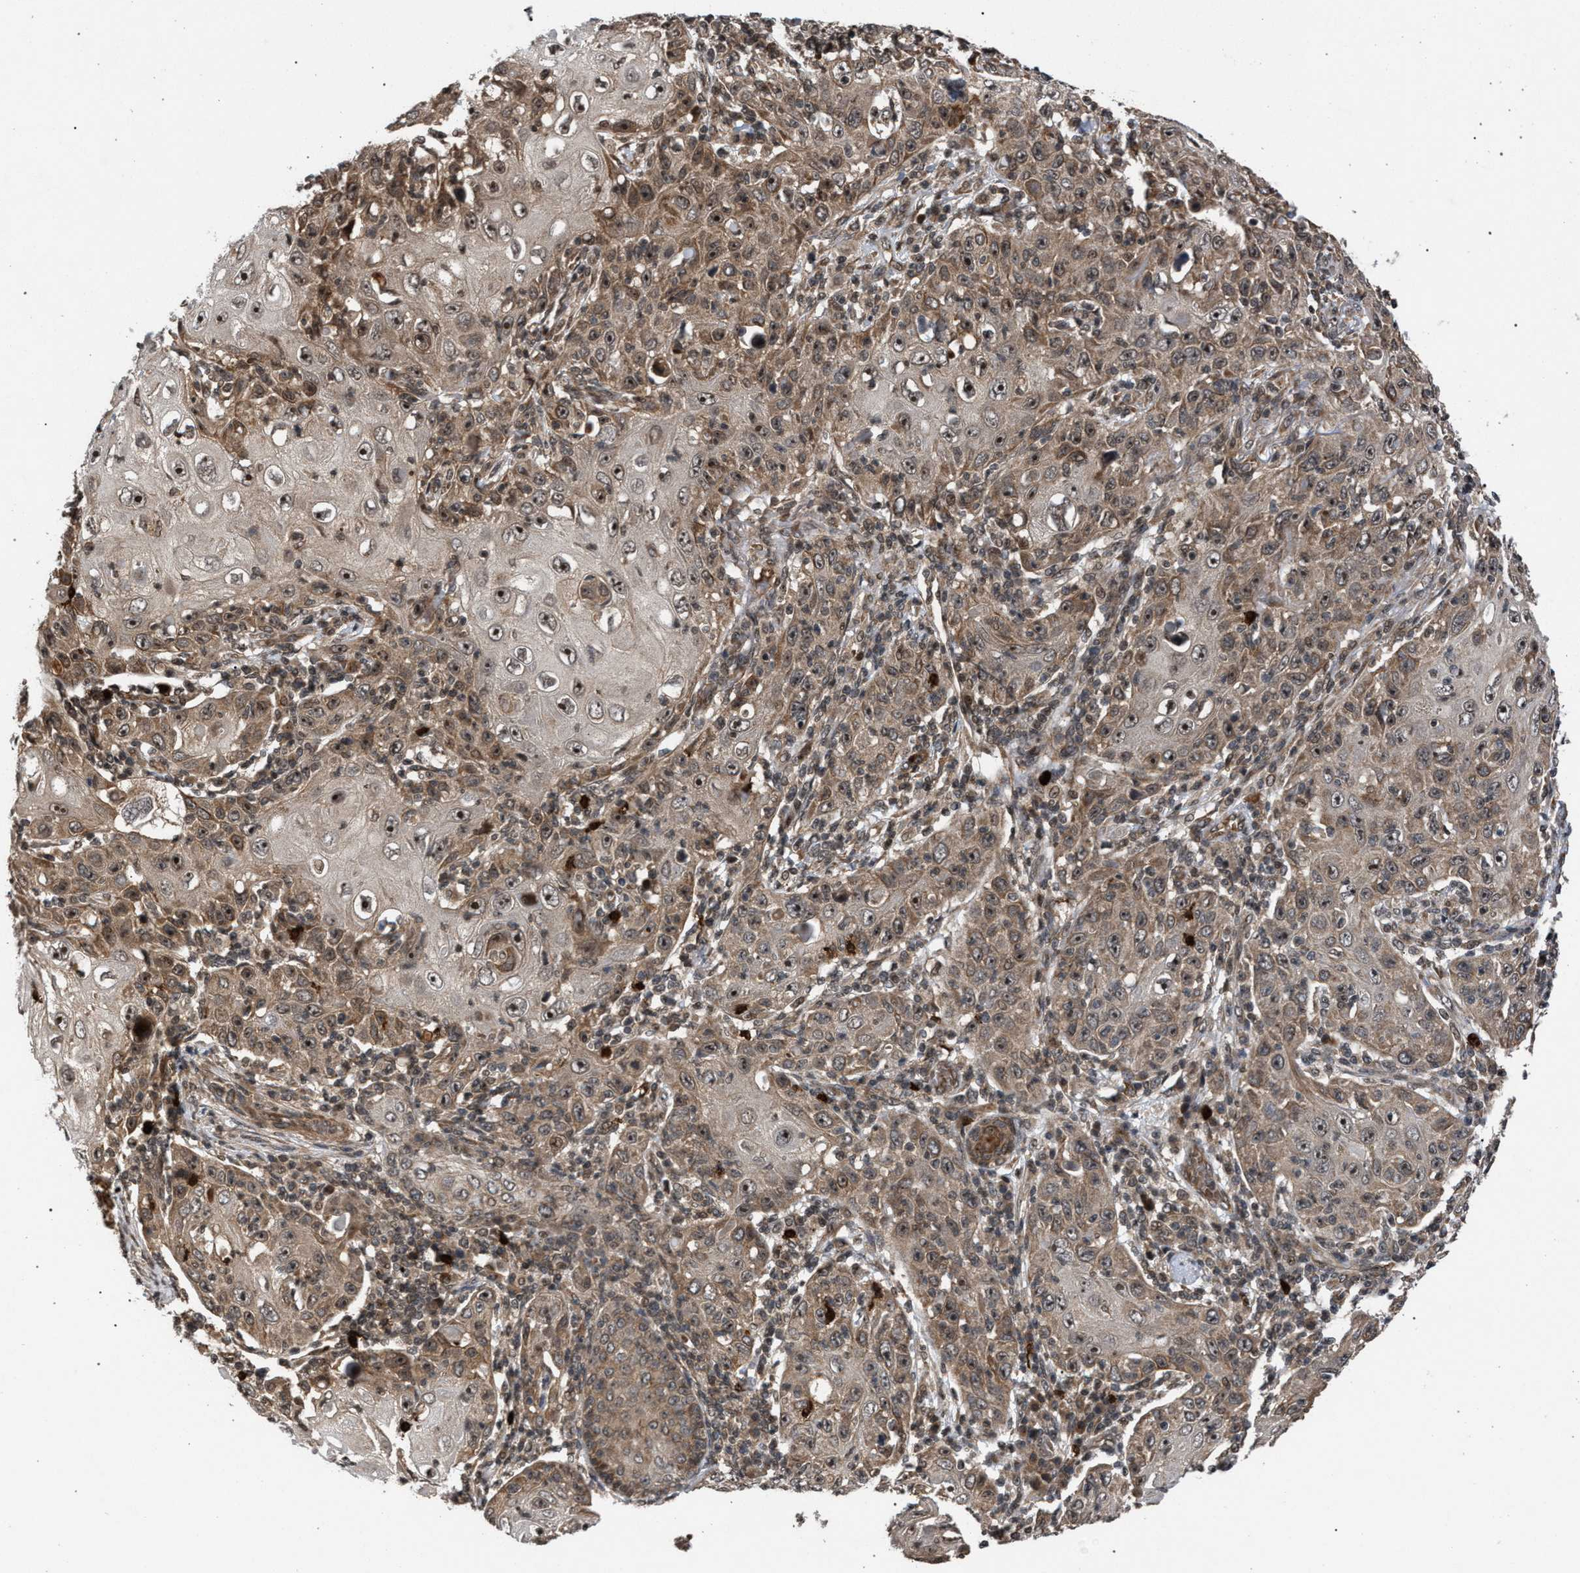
{"staining": {"intensity": "moderate", "quantity": ">75%", "location": "cytoplasmic/membranous,nuclear"}, "tissue": "skin cancer", "cell_type": "Tumor cells", "image_type": "cancer", "snomed": [{"axis": "morphology", "description": "Squamous cell carcinoma, NOS"}, {"axis": "topography", "description": "Skin"}], "caption": "A histopathology image showing moderate cytoplasmic/membranous and nuclear staining in approximately >75% of tumor cells in skin cancer, as visualized by brown immunohistochemical staining.", "gene": "IRAK4", "patient": {"sex": "female", "age": 88}}